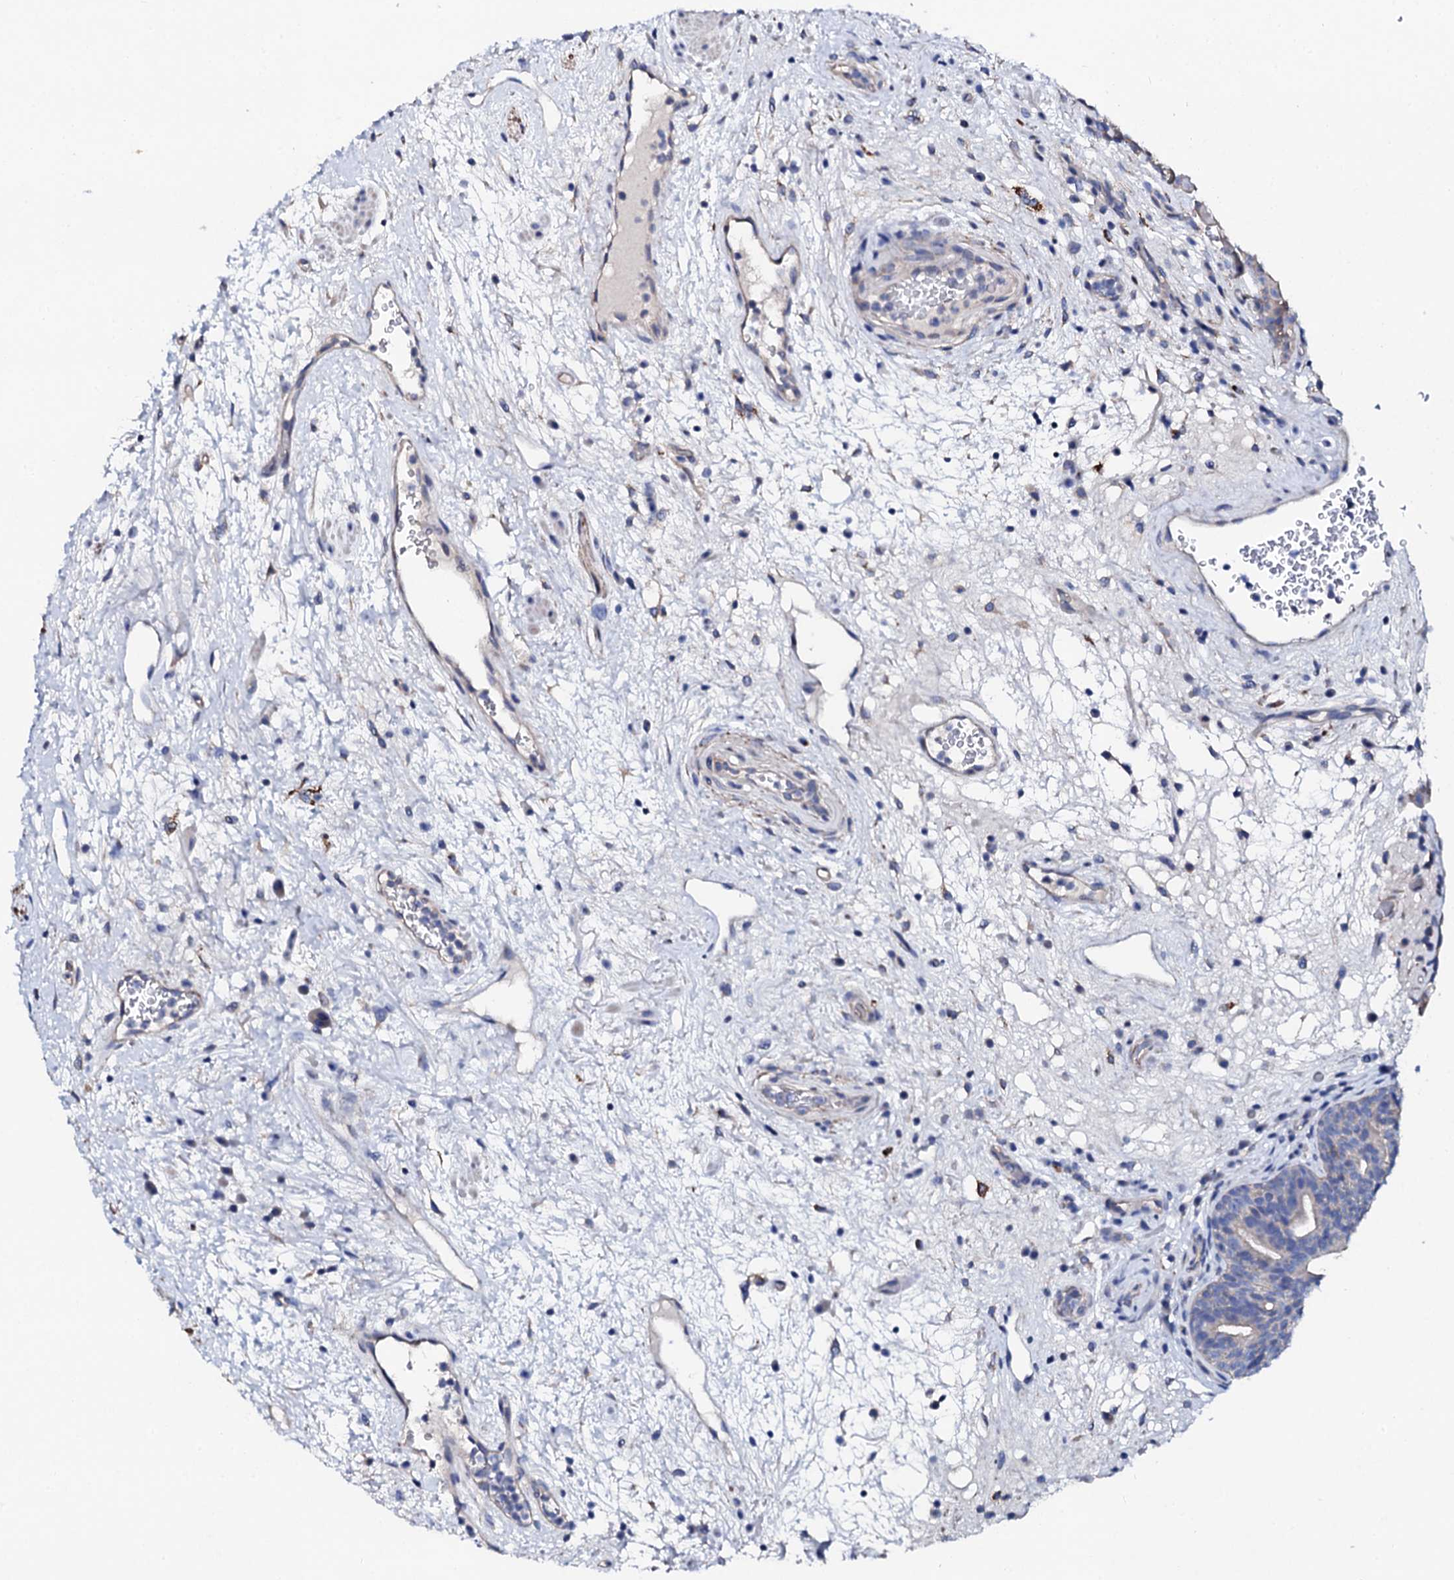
{"staining": {"intensity": "weak", "quantity": "<25%", "location": "cytoplasmic/membranous"}, "tissue": "urinary bladder", "cell_type": "Urothelial cells", "image_type": "normal", "snomed": [{"axis": "morphology", "description": "Normal tissue, NOS"}, {"axis": "topography", "description": "Urinary bladder"}], "caption": "This histopathology image is of benign urinary bladder stained with IHC to label a protein in brown with the nuclei are counter-stained blue. There is no staining in urothelial cells. (Brightfield microscopy of DAB IHC at high magnification).", "gene": "KLHL32", "patient": {"sex": "male", "age": 71}}